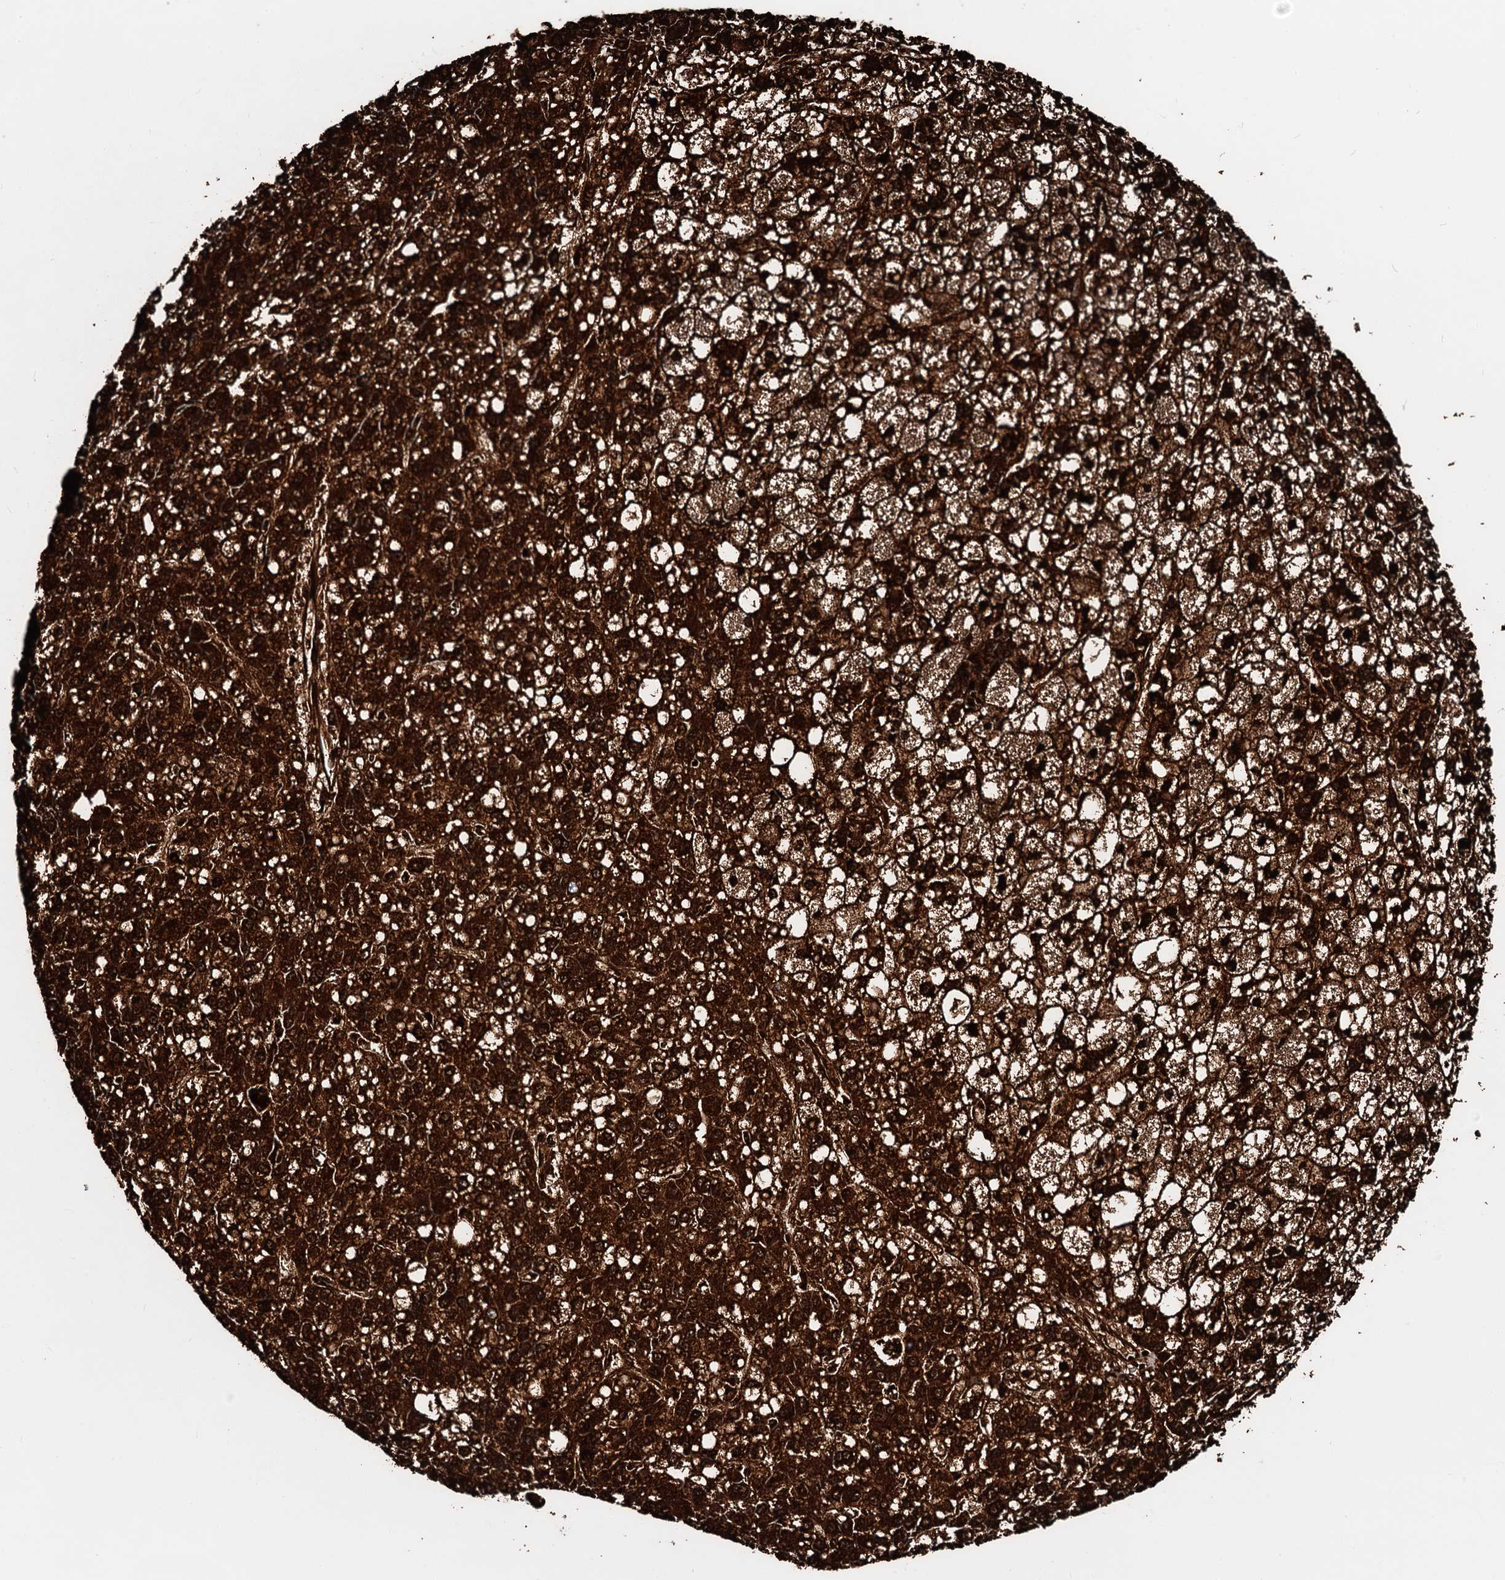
{"staining": {"intensity": "strong", "quantity": ">75%", "location": "cytoplasmic/membranous"}, "tissue": "liver cancer", "cell_type": "Tumor cells", "image_type": "cancer", "snomed": [{"axis": "morphology", "description": "Carcinoma, Hepatocellular, NOS"}, {"axis": "topography", "description": "Liver"}], "caption": "An immunohistochemistry image of neoplastic tissue is shown. Protein staining in brown shows strong cytoplasmic/membranous positivity in liver cancer within tumor cells.", "gene": "HADH", "patient": {"sex": "male", "age": 67}}